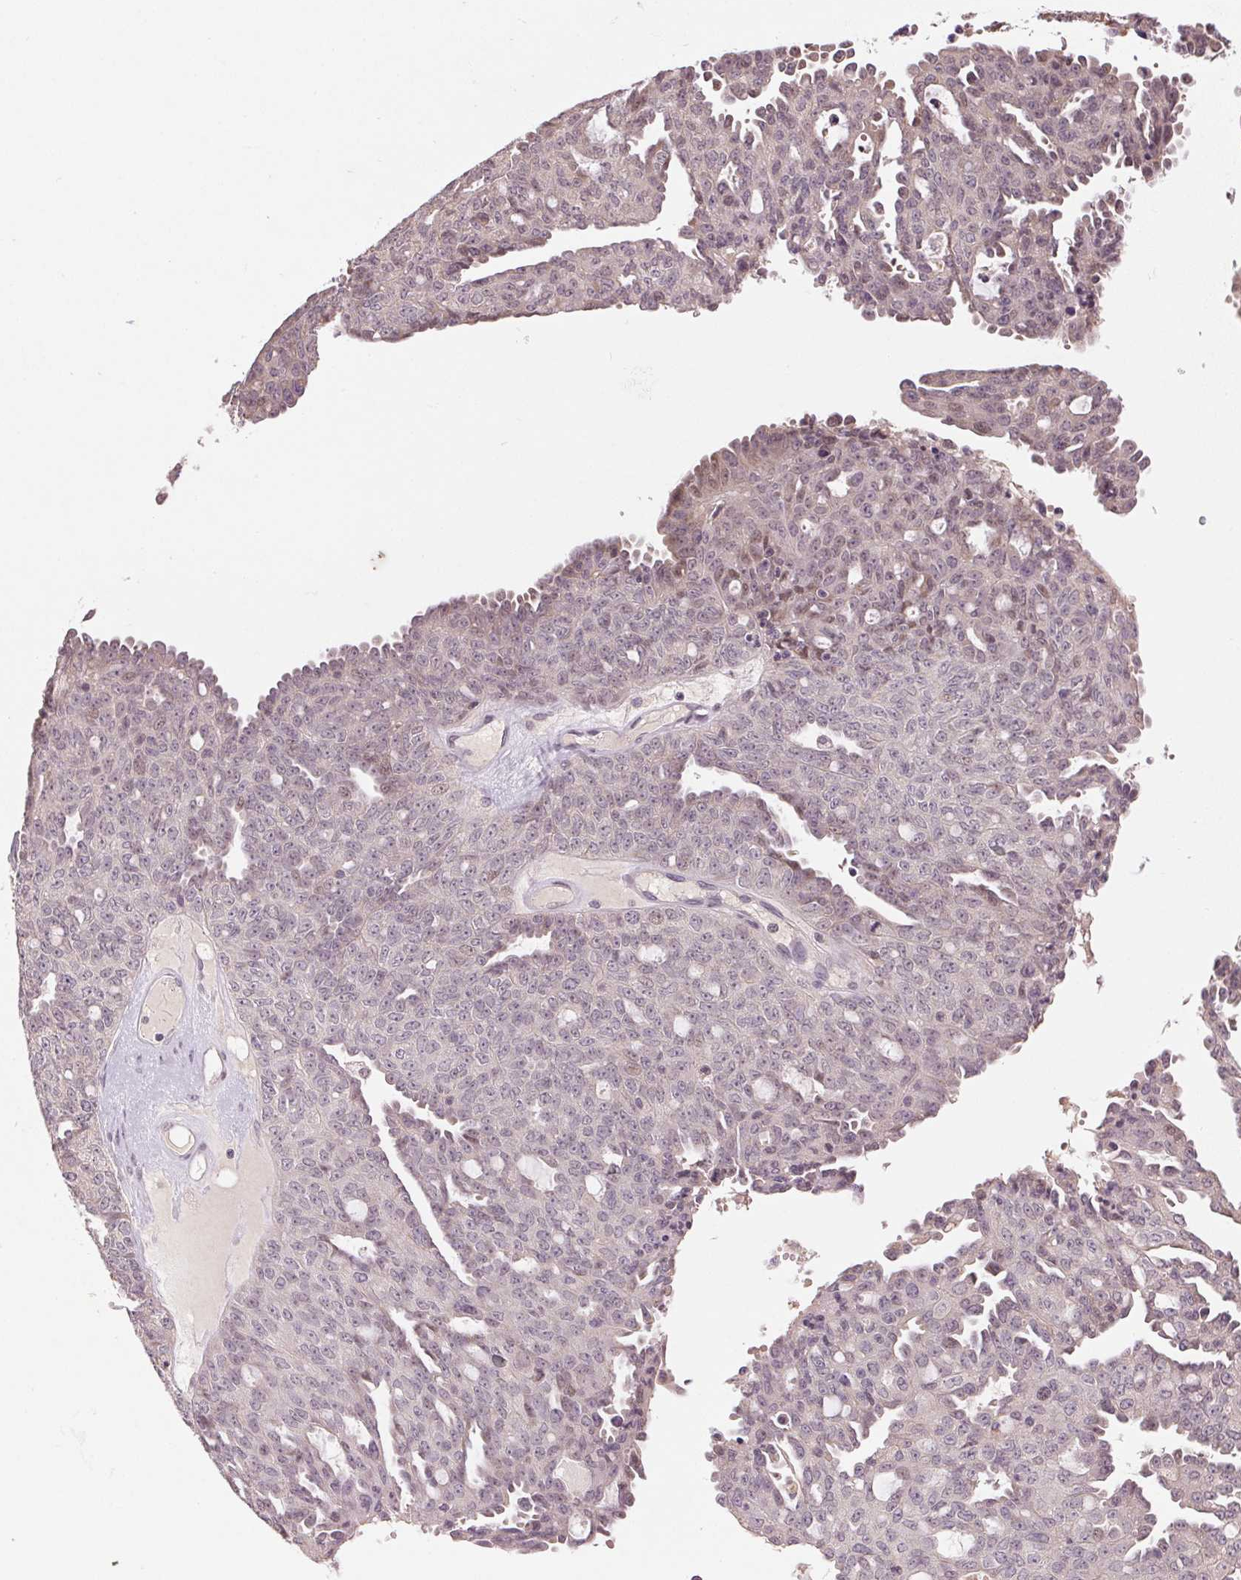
{"staining": {"intensity": "negative", "quantity": "none", "location": "none"}, "tissue": "ovarian cancer", "cell_type": "Tumor cells", "image_type": "cancer", "snomed": [{"axis": "morphology", "description": "Cystadenocarcinoma, serous, NOS"}, {"axis": "topography", "description": "Ovary"}], "caption": "Immunohistochemical staining of human serous cystadenocarcinoma (ovarian) reveals no significant positivity in tumor cells.", "gene": "ATP1B3", "patient": {"sex": "female", "age": 71}}